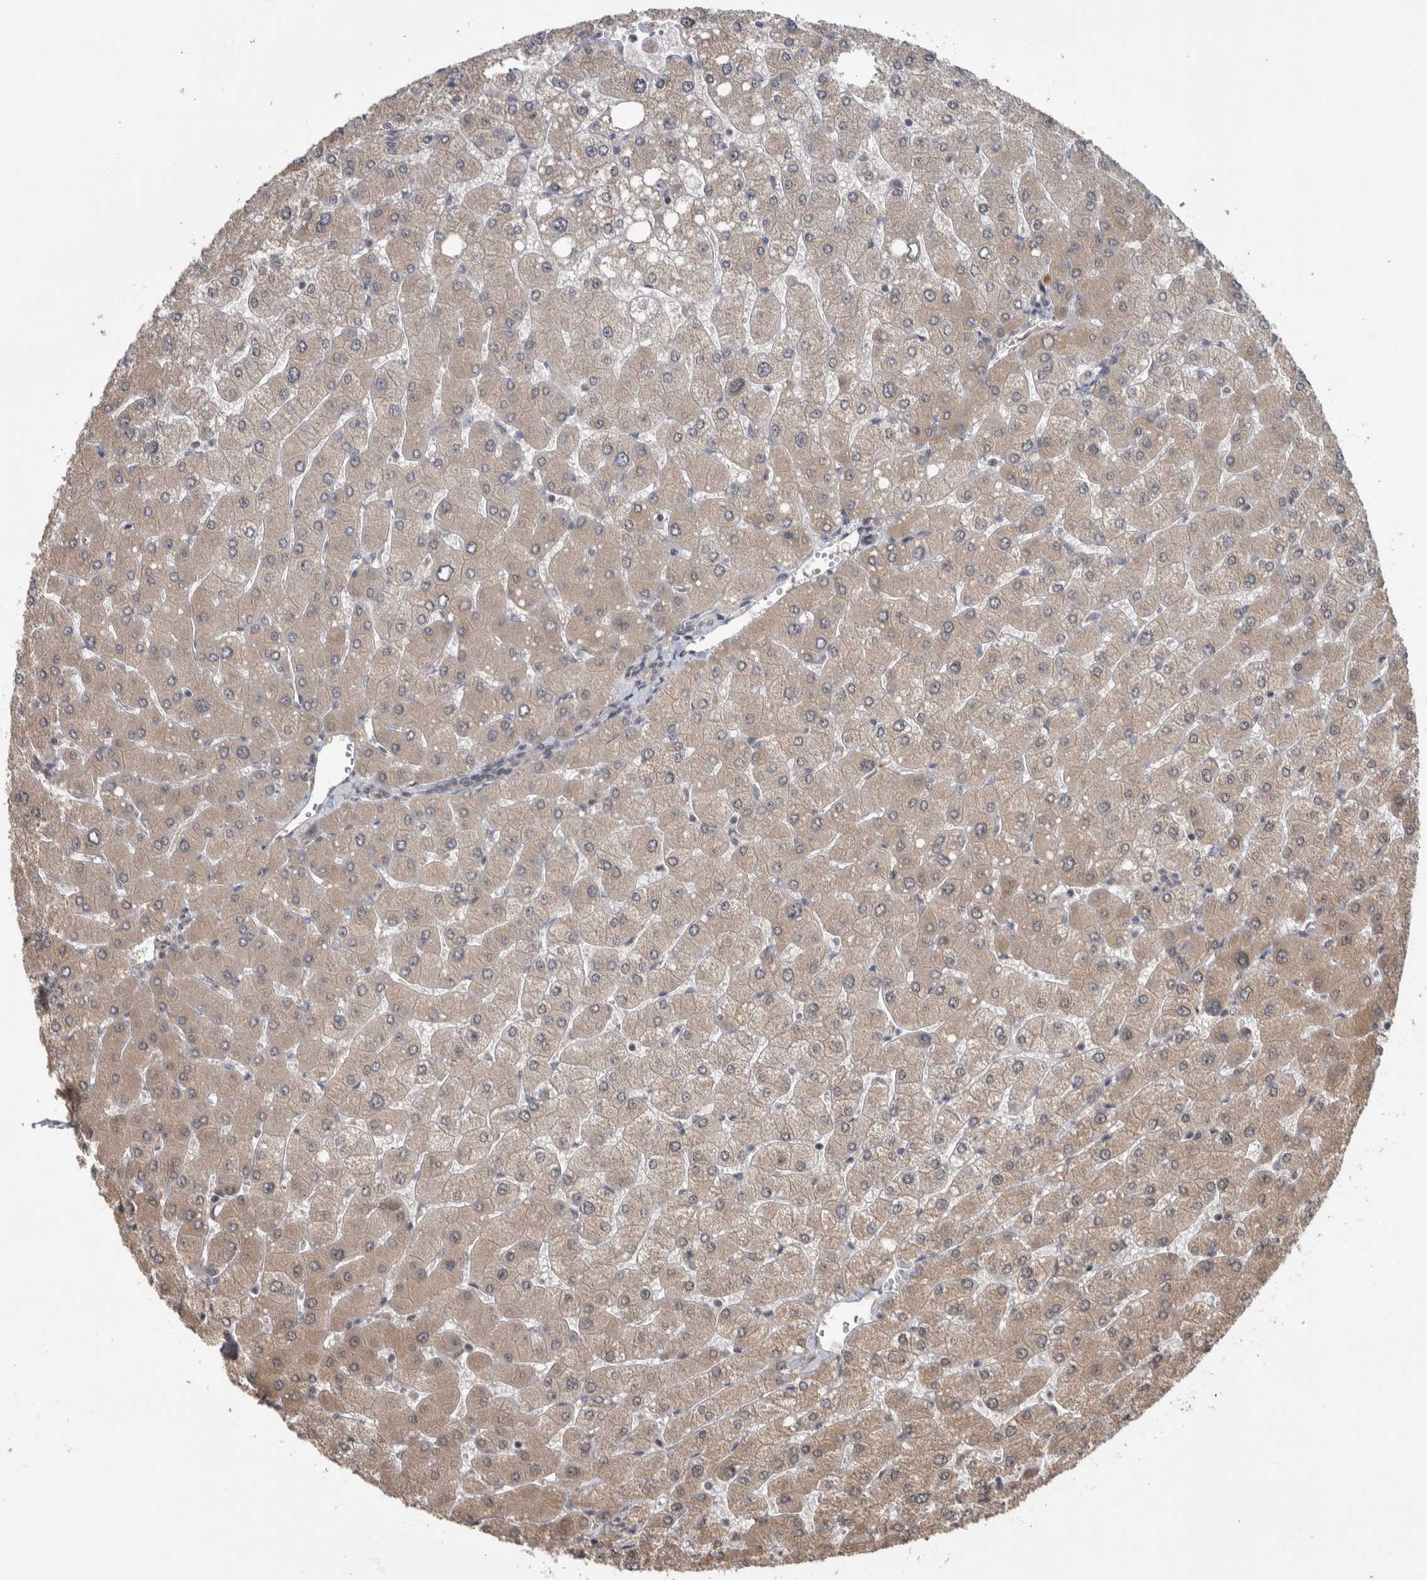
{"staining": {"intensity": "negative", "quantity": "none", "location": "none"}, "tissue": "liver", "cell_type": "Cholangiocytes", "image_type": "normal", "snomed": [{"axis": "morphology", "description": "Normal tissue, NOS"}, {"axis": "topography", "description": "Liver"}], "caption": "DAB (3,3'-diaminobenzidine) immunohistochemical staining of benign liver demonstrates no significant positivity in cholangiocytes. (DAB immunohistochemistry visualized using brightfield microscopy, high magnification).", "gene": "PRDM4", "patient": {"sex": "male", "age": 55}}